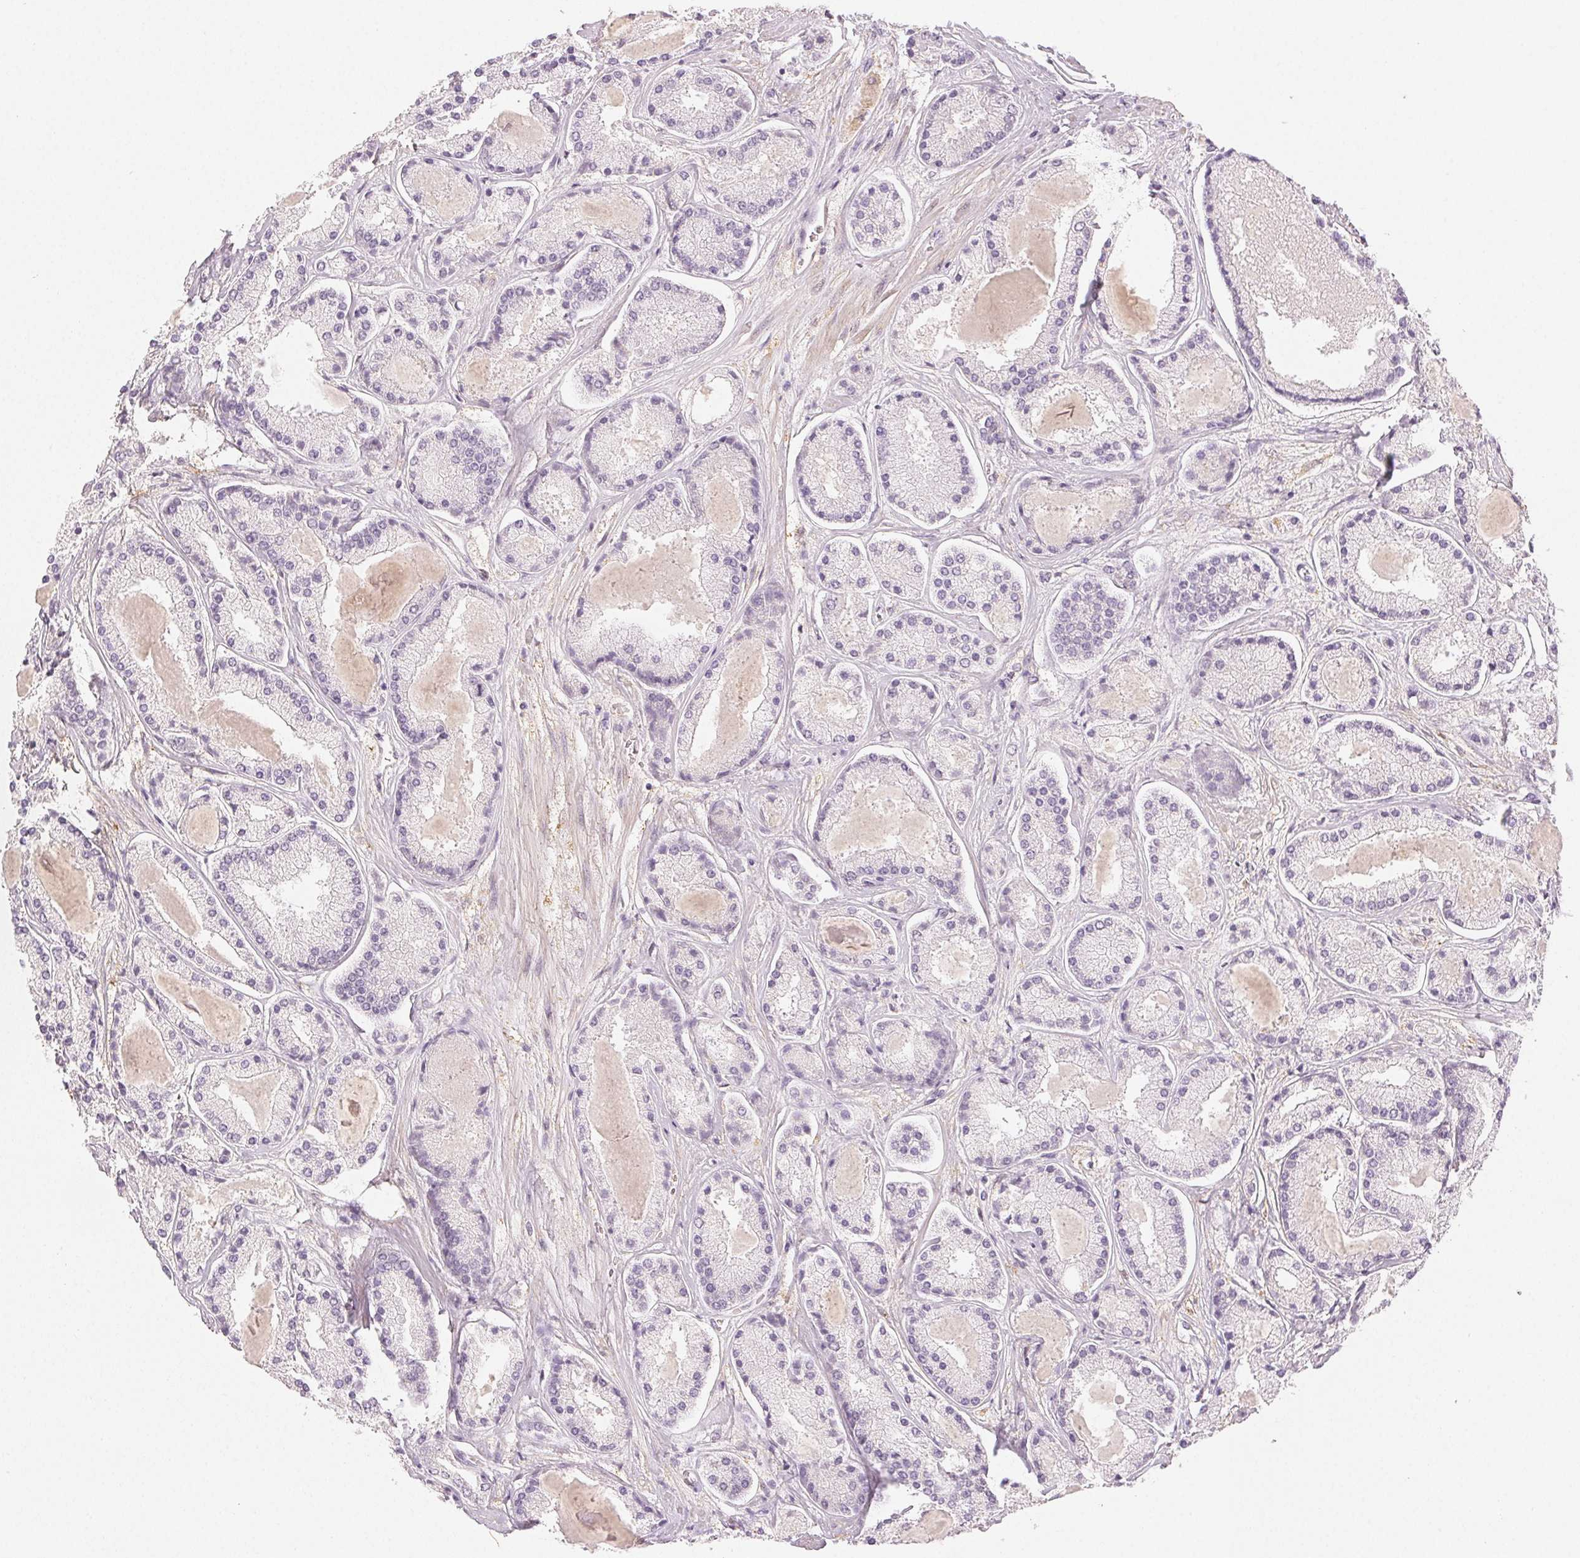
{"staining": {"intensity": "negative", "quantity": "none", "location": "none"}, "tissue": "prostate cancer", "cell_type": "Tumor cells", "image_type": "cancer", "snomed": [{"axis": "morphology", "description": "Adenocarcinoma, High grade"}, {"axis": "topography", "description": "Prostate"}], "caption": "An image of prostate cancer (high-grade adenocarcinoma) stained for a protein demonstrates no brown staining in tumor cells.", "gene": "MAP1LC3A", "patient": {"sex": "male", "age": 67}}